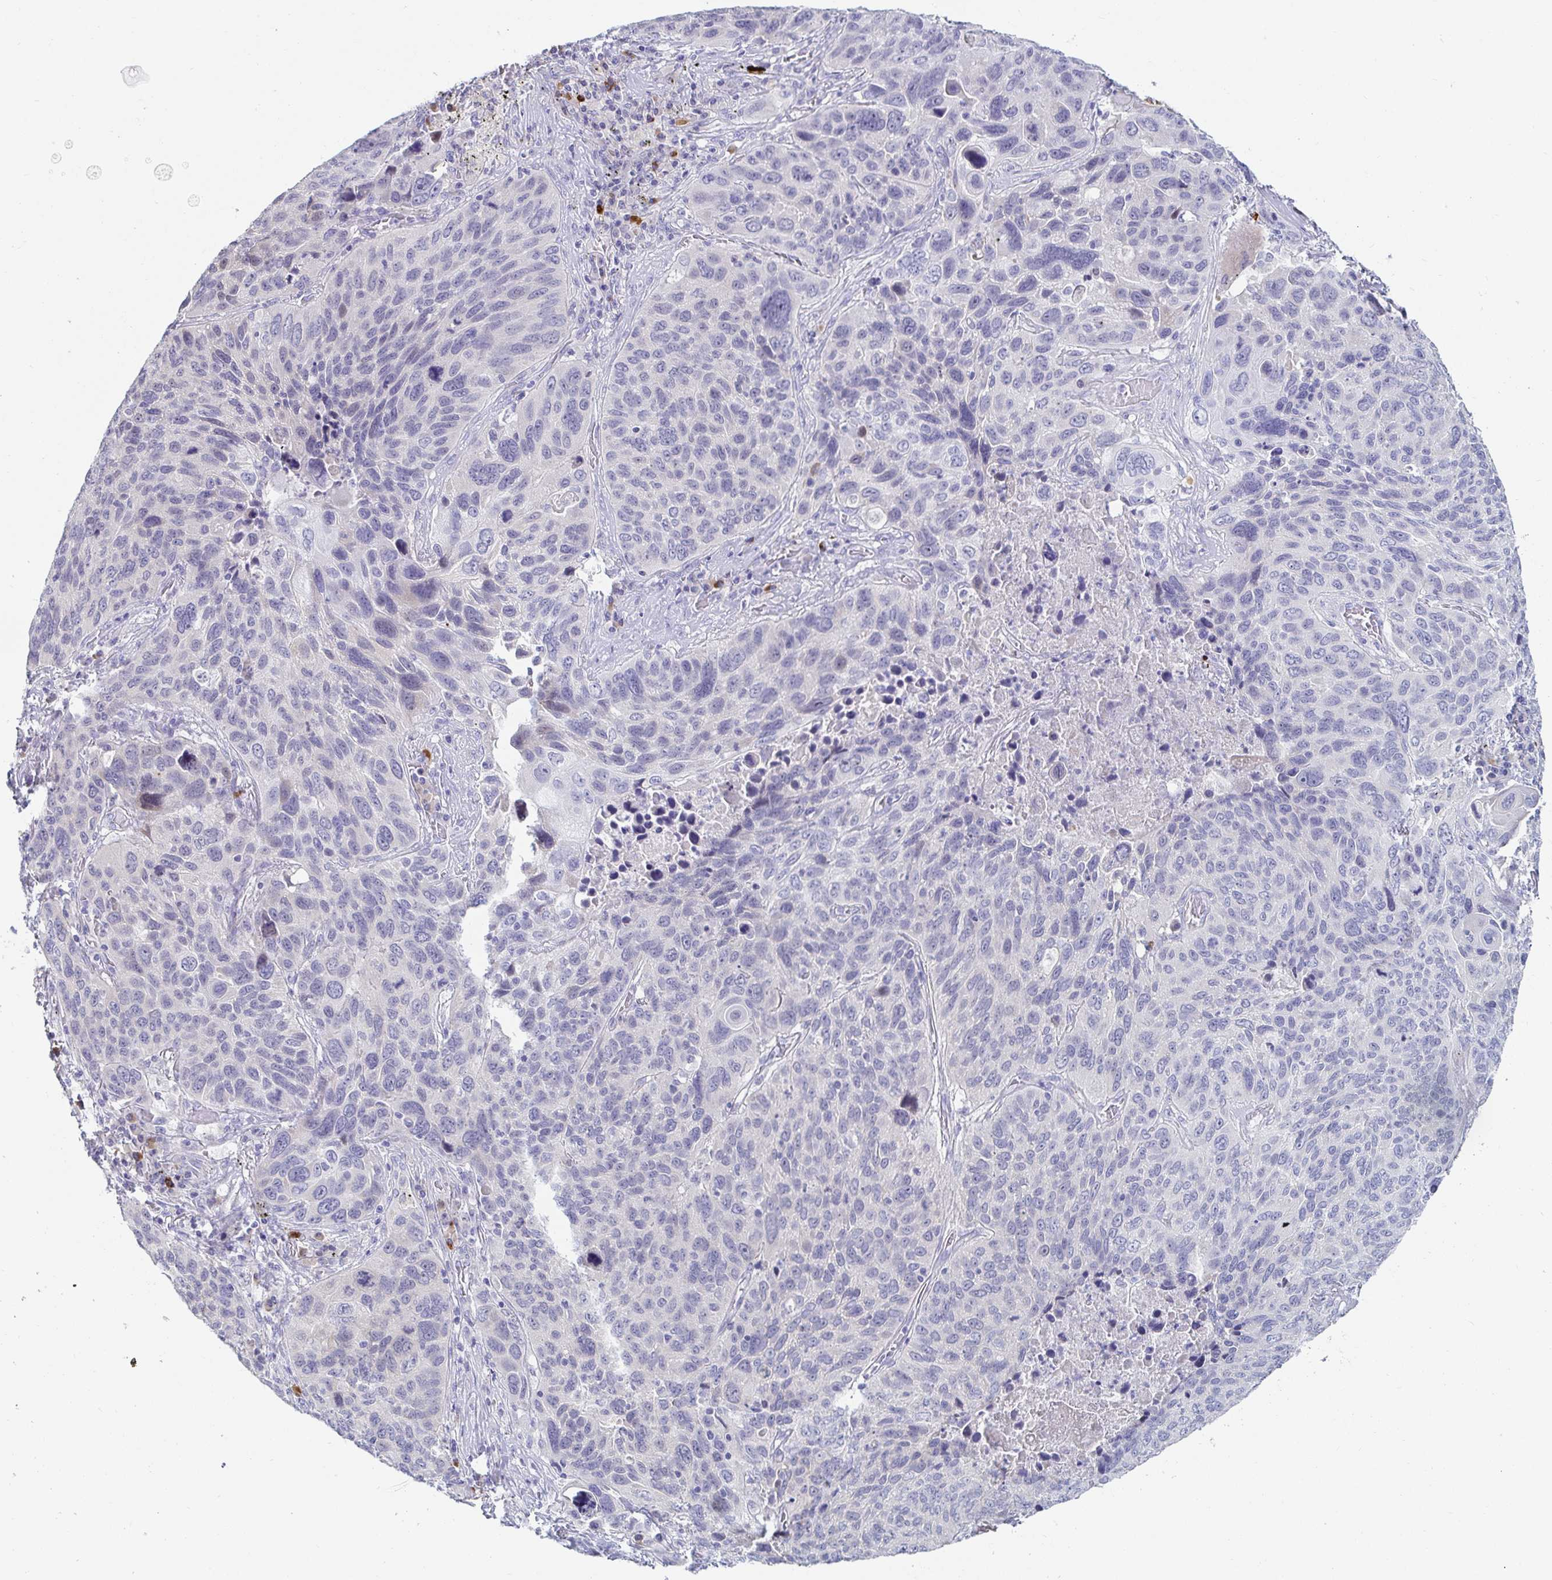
{"staining": {"intensity": "negative", "quantity": "none", "location": "none"}, "tissue": "lung cancer", "cell_type": "Tumor cells", "image_type": "cancer", "snomed": [{"axis": "morphology", "description": "Squamous cell carcinoma, NOS"}, {"axis": "topography", "description": "Lung"}], "caption": "There is no significant expression in tumor cells of lung cancer.", "gene": "C4orf17", "patient": {"sex": "male", "age": 68}}